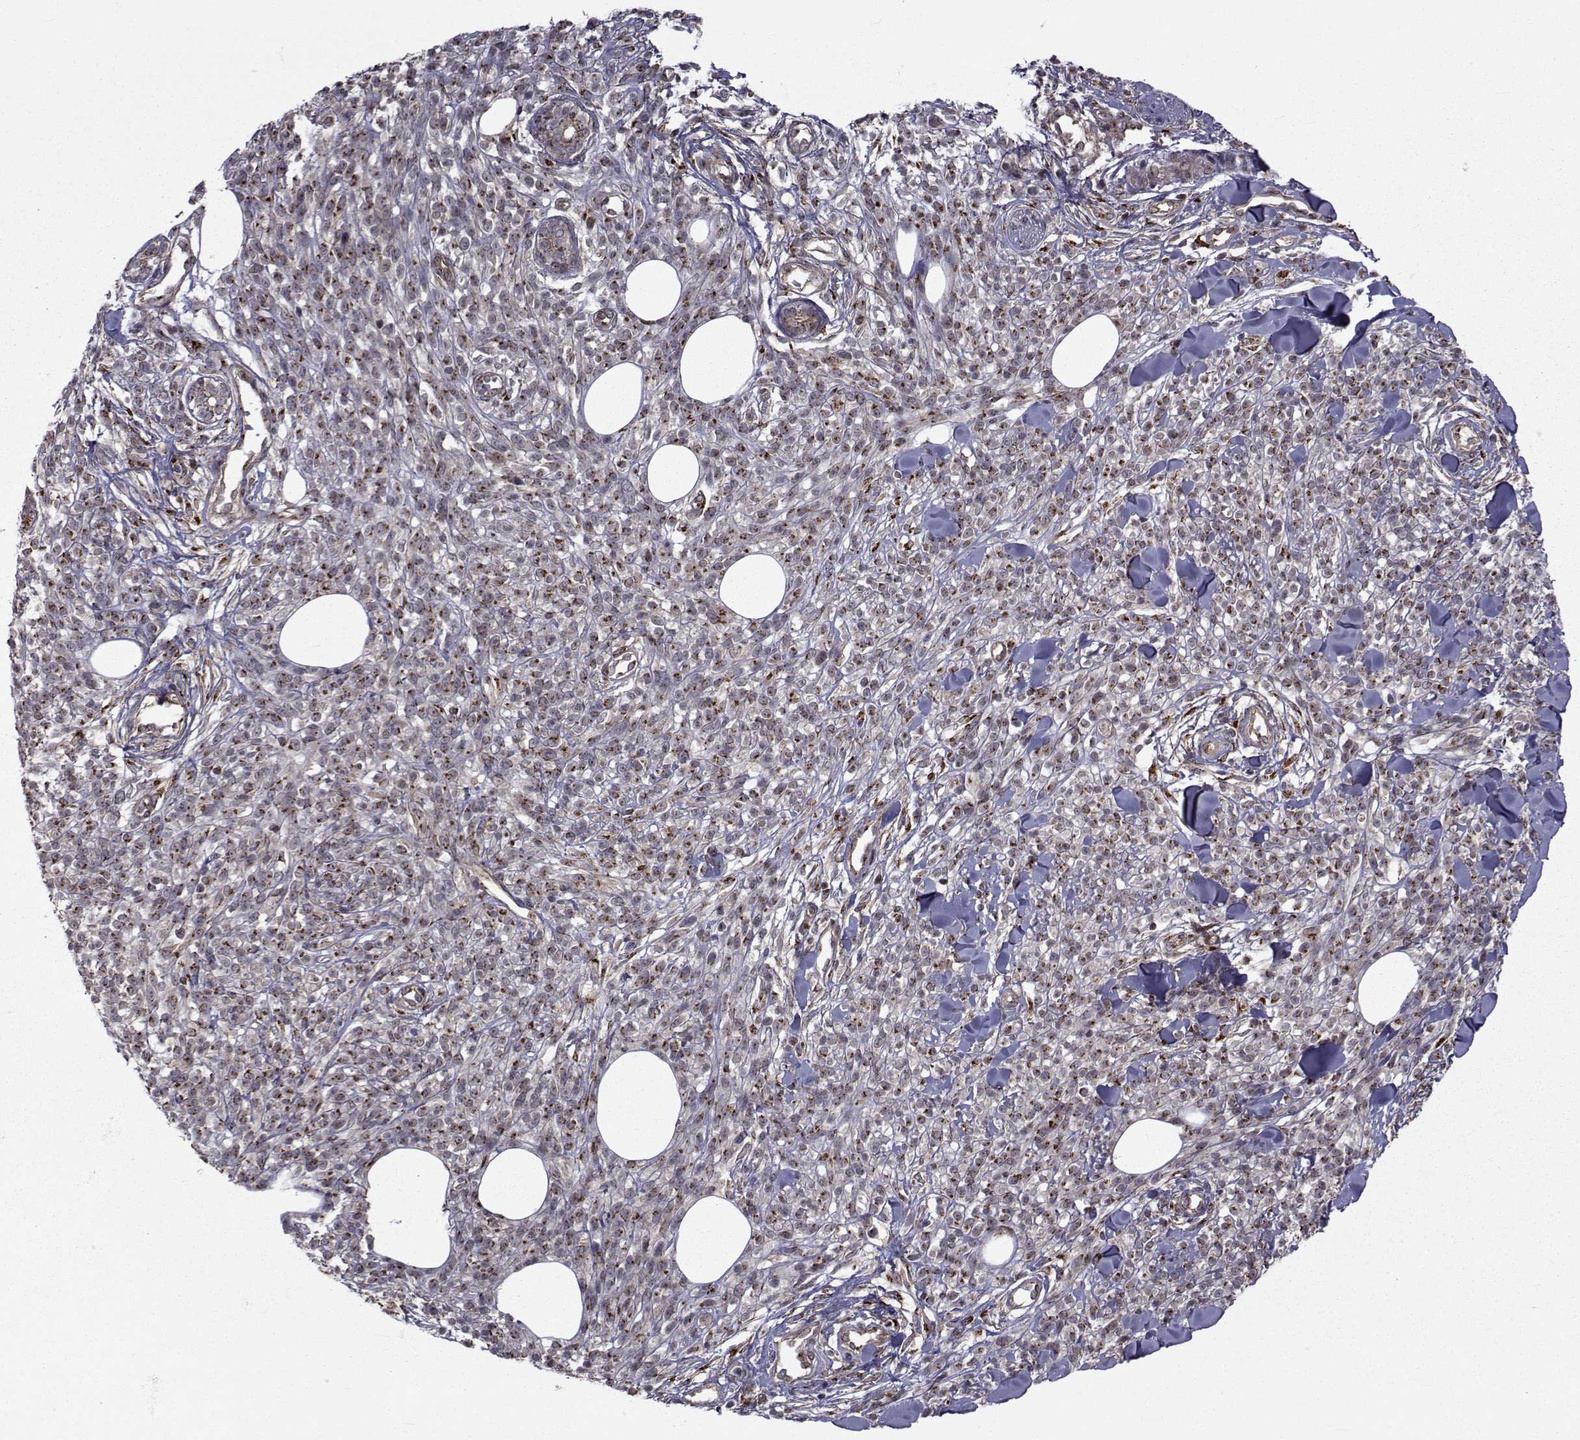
{"staining": {"intensity": "moderate", "quantity": "25%-75%", "location": "cytoplasmic/membranous"}, "tissue": "melanoma", "cell_type": "Tumor cells", "image_type": "cancer", "snomed": [{"axis": "morphology", "description": "Malignant melanoma, NOS"}, {"axis": "topography", "description": "Skin"}, {"axis": "topography", "description": "Skin of trunk"}], "caption": "Malignant melanoma stained for a protein (brown) shows moderate cytoplasmic/membranous positive staining in about 25%-75% of tumor cells.", "gene": "ATP6V1C2", "patient": {"sex": "male", "age": 74}}